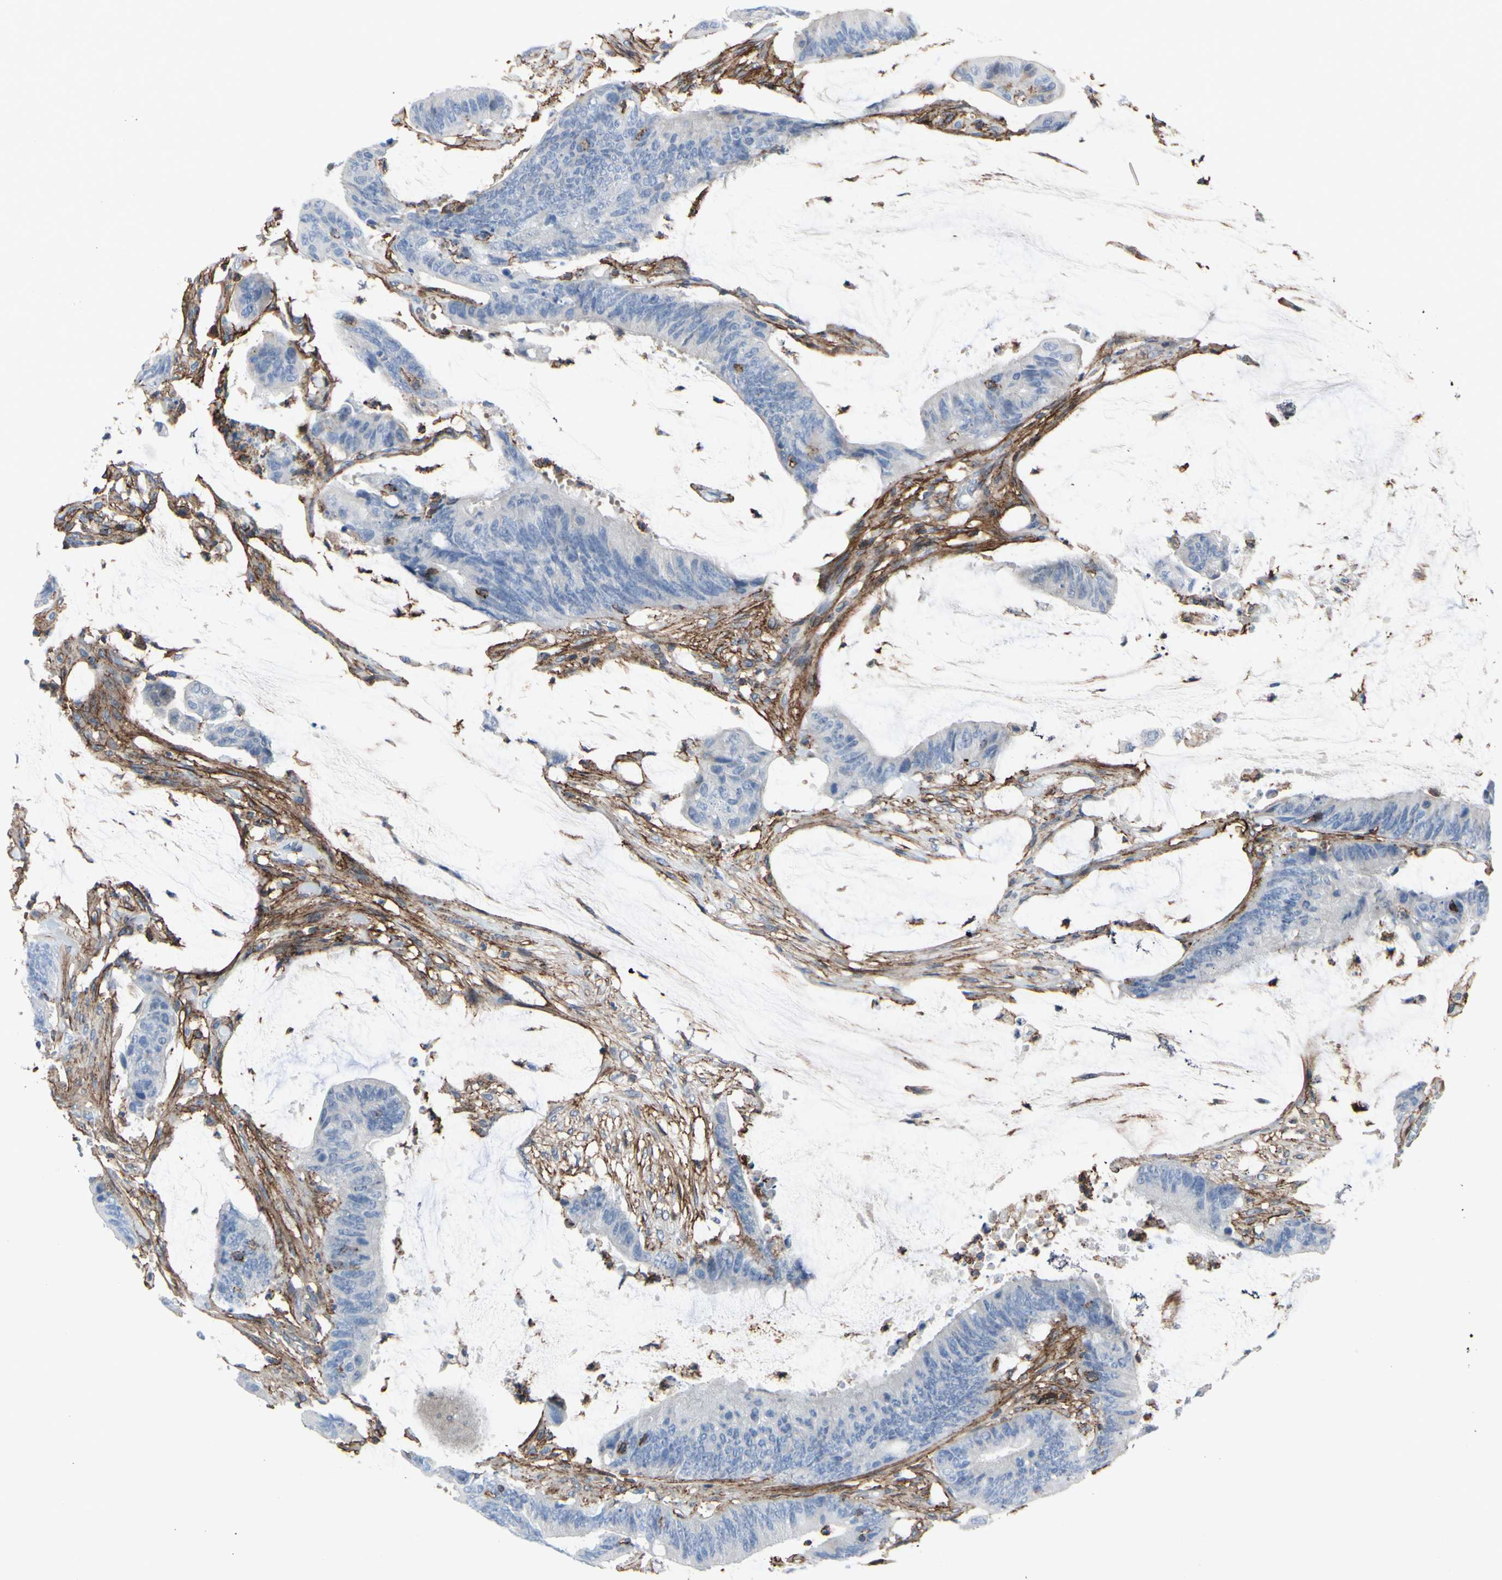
{"staining": {"intensity": "negative", "quantity": "none", "location": "none"}, "tissue": "colorectal cancer", "cell_type": "Tumor cells", "image_type": "cancer", "snomed": [{"axis": "morphology", "description": "Adenocarcinoma, NOS"}, {"axis": "topography", "description": "Rectum"}], "caption": "The immunohistochemistry (IHC) image has no significant expression in tumor cells of colorectal cancer (adenocarcinoma) tissue.", "gene": "ANXA6", "patient": {"sex": "female", "age": 66}}